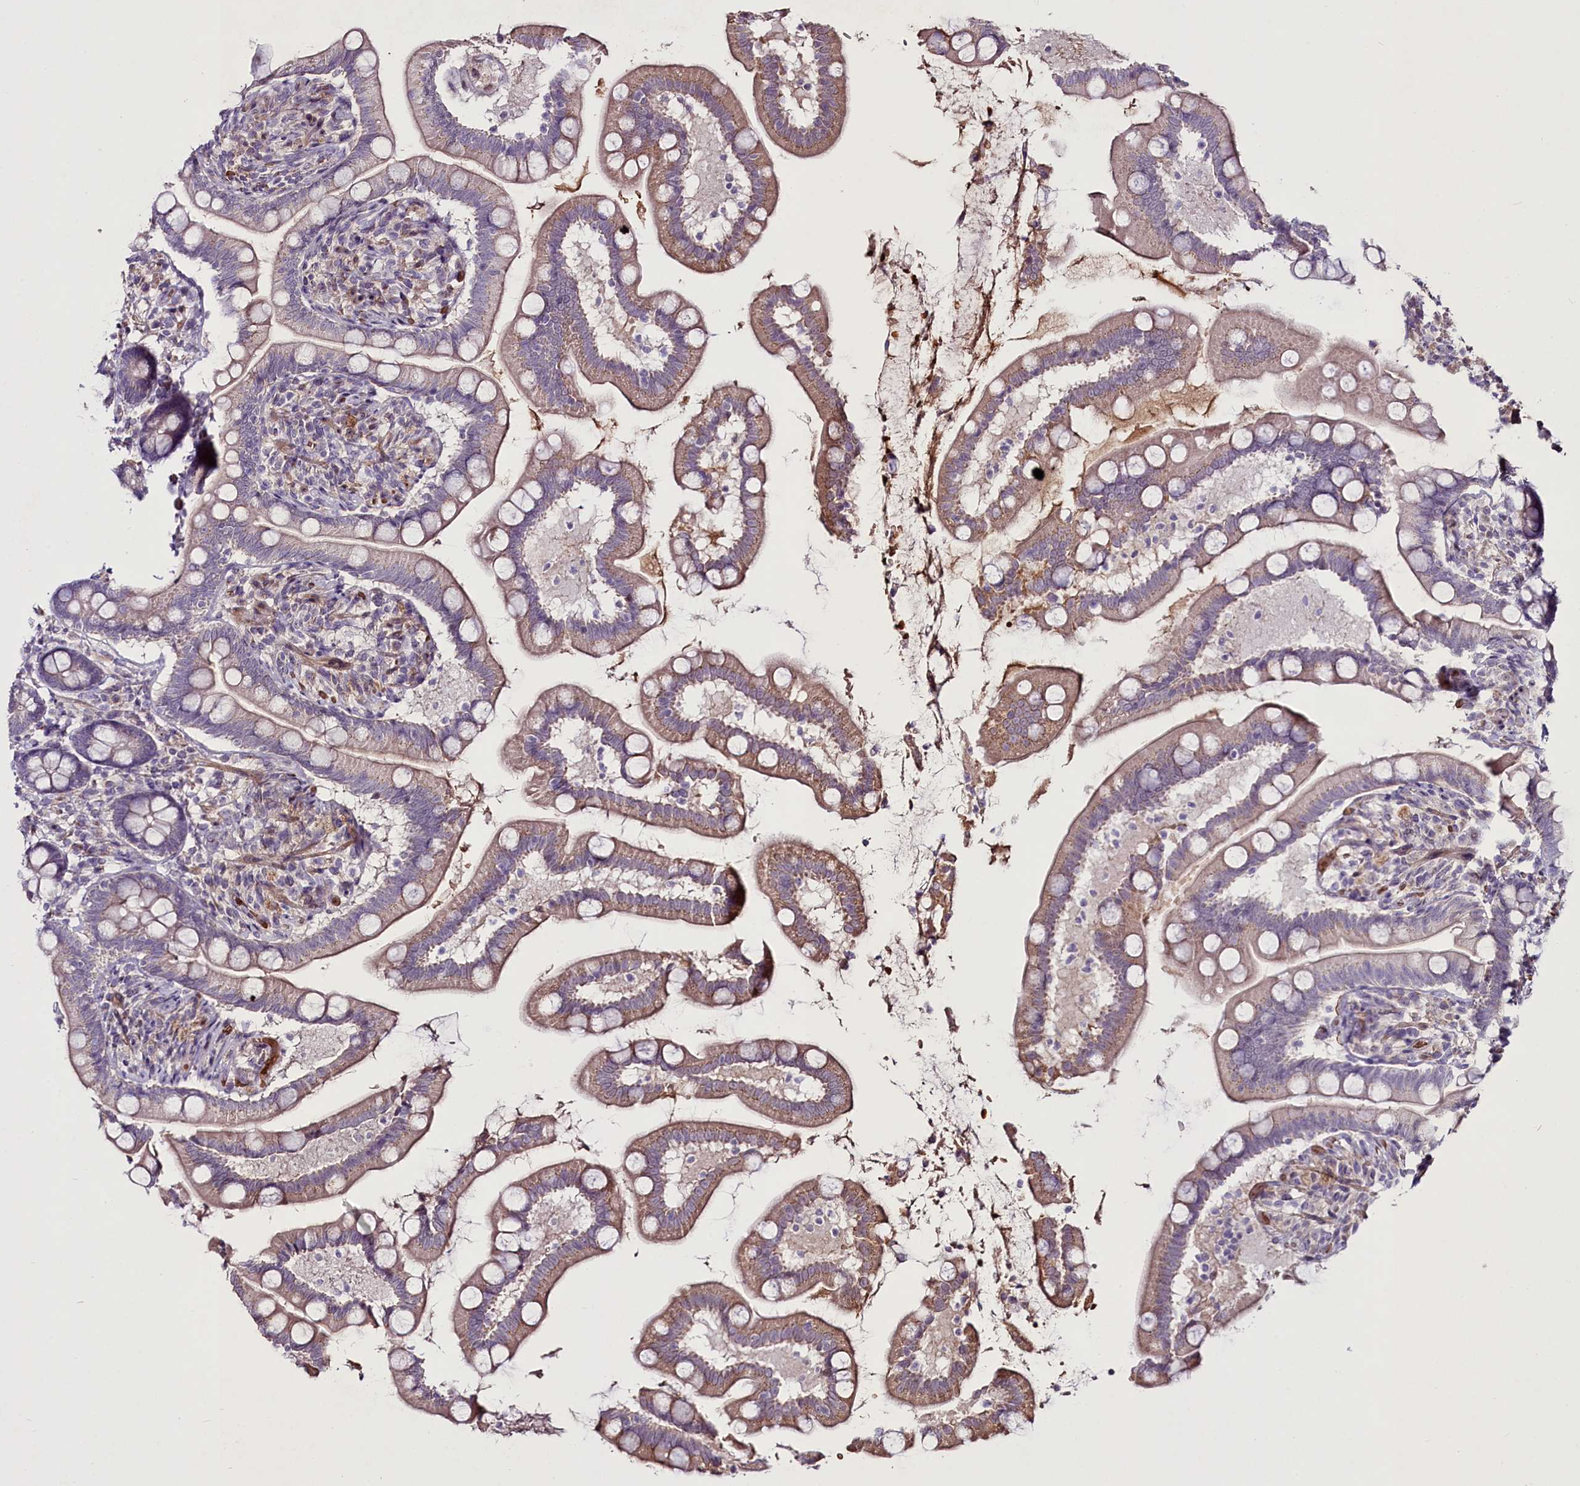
{"staining": {"intensity": "moderate", "quantity": "25%-75%", "location": "cytoplasmic/membranous"}, "tissue": "small intestine", "cell_type": "Glandular cells", "image_type": "normal", "snomed": [{"axis": "morphology", "description": "Normal tissue, NOS"}, {"axis": "topography", "description": "Small intestine"}], "caption": "Human small intestine stained for a protein (brown) shows moderate cytoplasmic/membranous positive staining in about 25%-75% of glandular cells.", "gene": "SUSD3", "patient": {"sex": "female", "age": 64}}